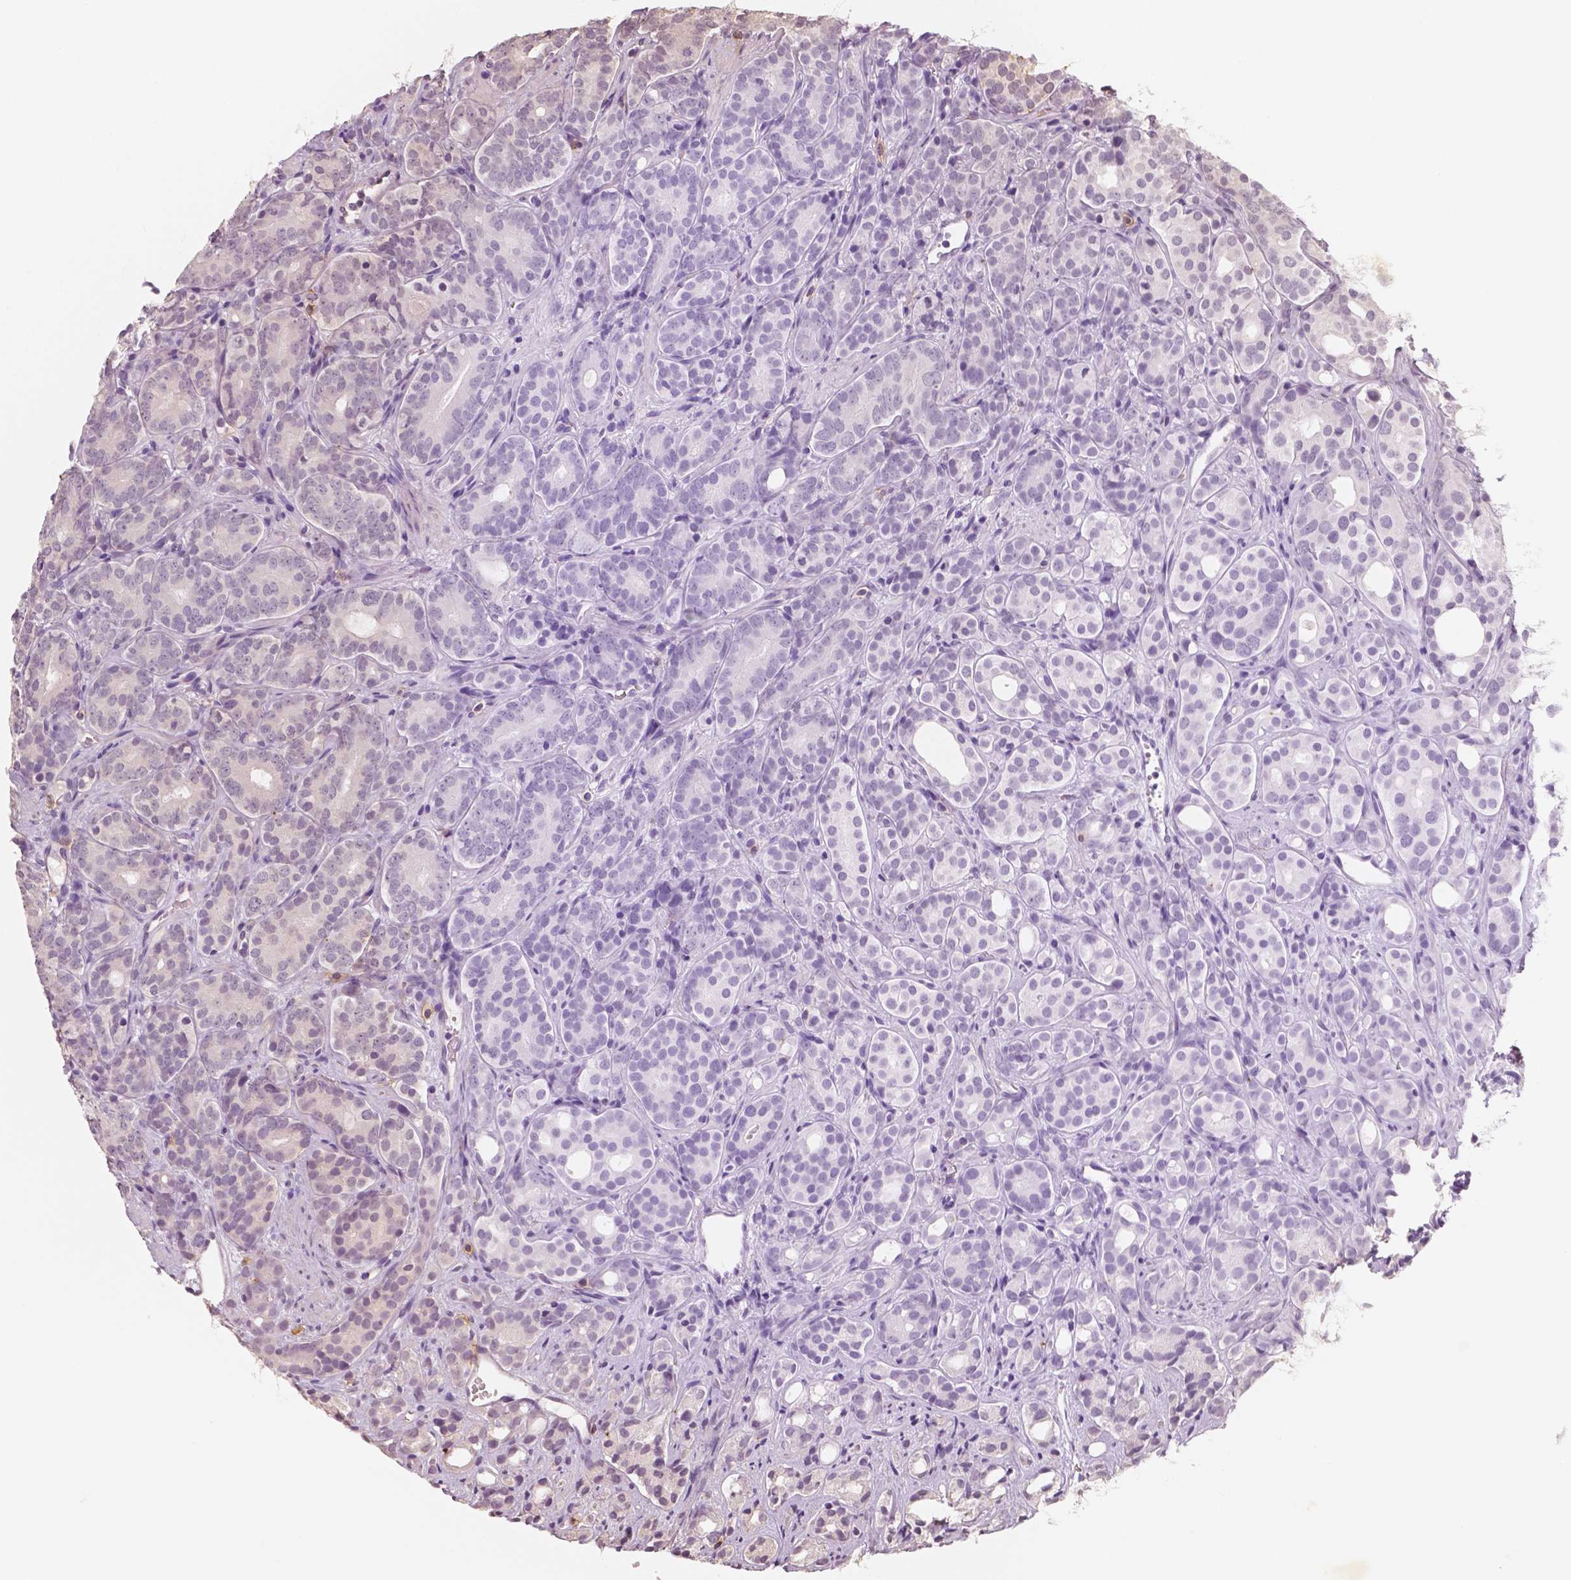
{"staining": {"intensity": "negative", "quantity": "none", "location": "none"}, "tissue": "prostate cancer", "cell_type": "Tumor cells", "image_type": "cancer", "snomed": [{"axis": "morphology", "description": "Adenocarcinoma, High grade"}, {"axis": "topography", "description": "Prostate"}], "caption": "The image shows no staining of tumor cells in high-grade adenocarcinoma (prostate). (Immunohistochemistry, brightfield microscopy, high magnification).", "gene": "KIT", "patient": {"sex": "male", "age": 84}}